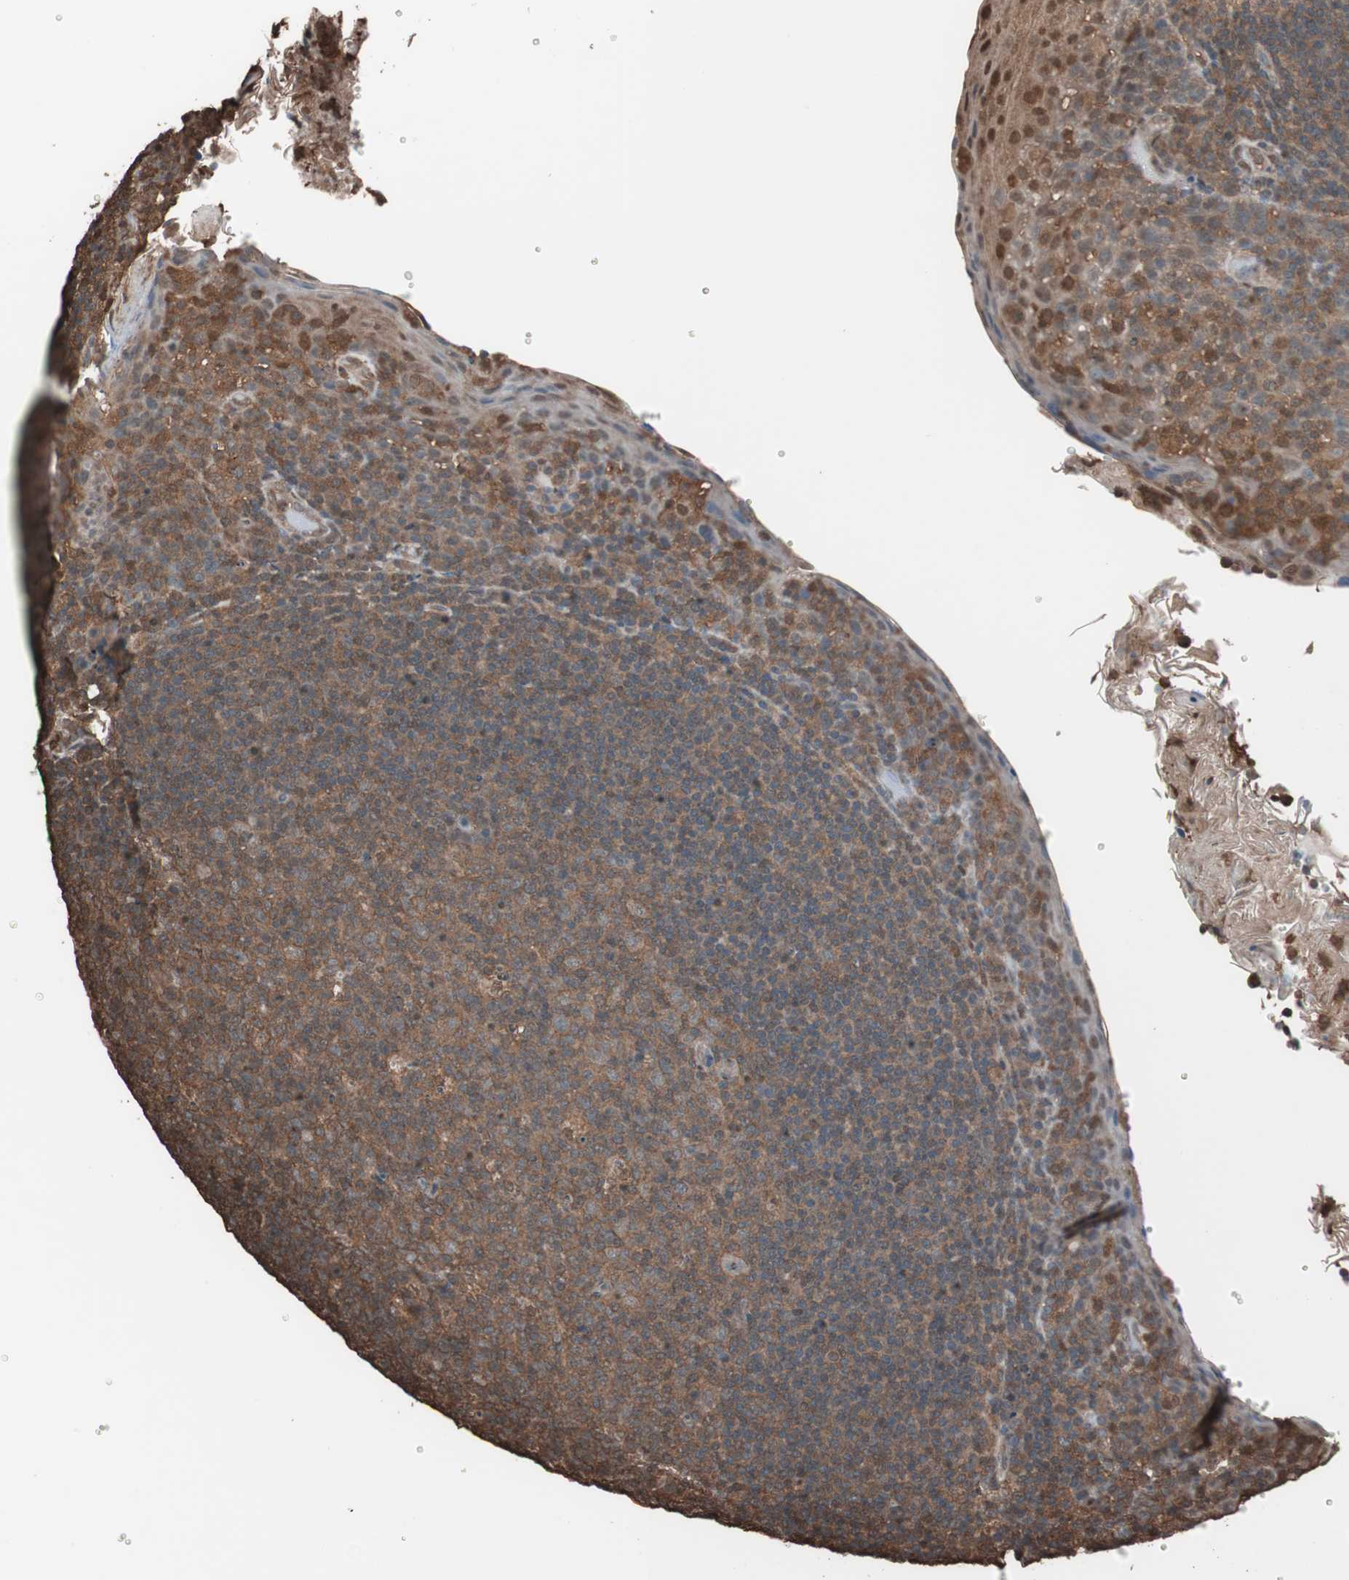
{"staining": {"intensity": "moderate", "quantity": ">75%", "location": "cytoplasmic/membranous"}, "tissue": "tonsil", "cell_type": "Germinal center cells", "image_type": "normal", "snomed": [{"axis": "morphology", "description": "Normal tissue, NOS"}, {"axis": "topography", "description": "Tonsil"}], "caption": "Brown immunohistochemical staining in benign human tonsil demonstrates moderate cytoplasmic/membranous expression in about >75% of germinal center cells. Ihc stains the protein in brown and the nuclei are stained blue.", "gene": "CALM2", "patient": {"sex": "male", "age": 17}}